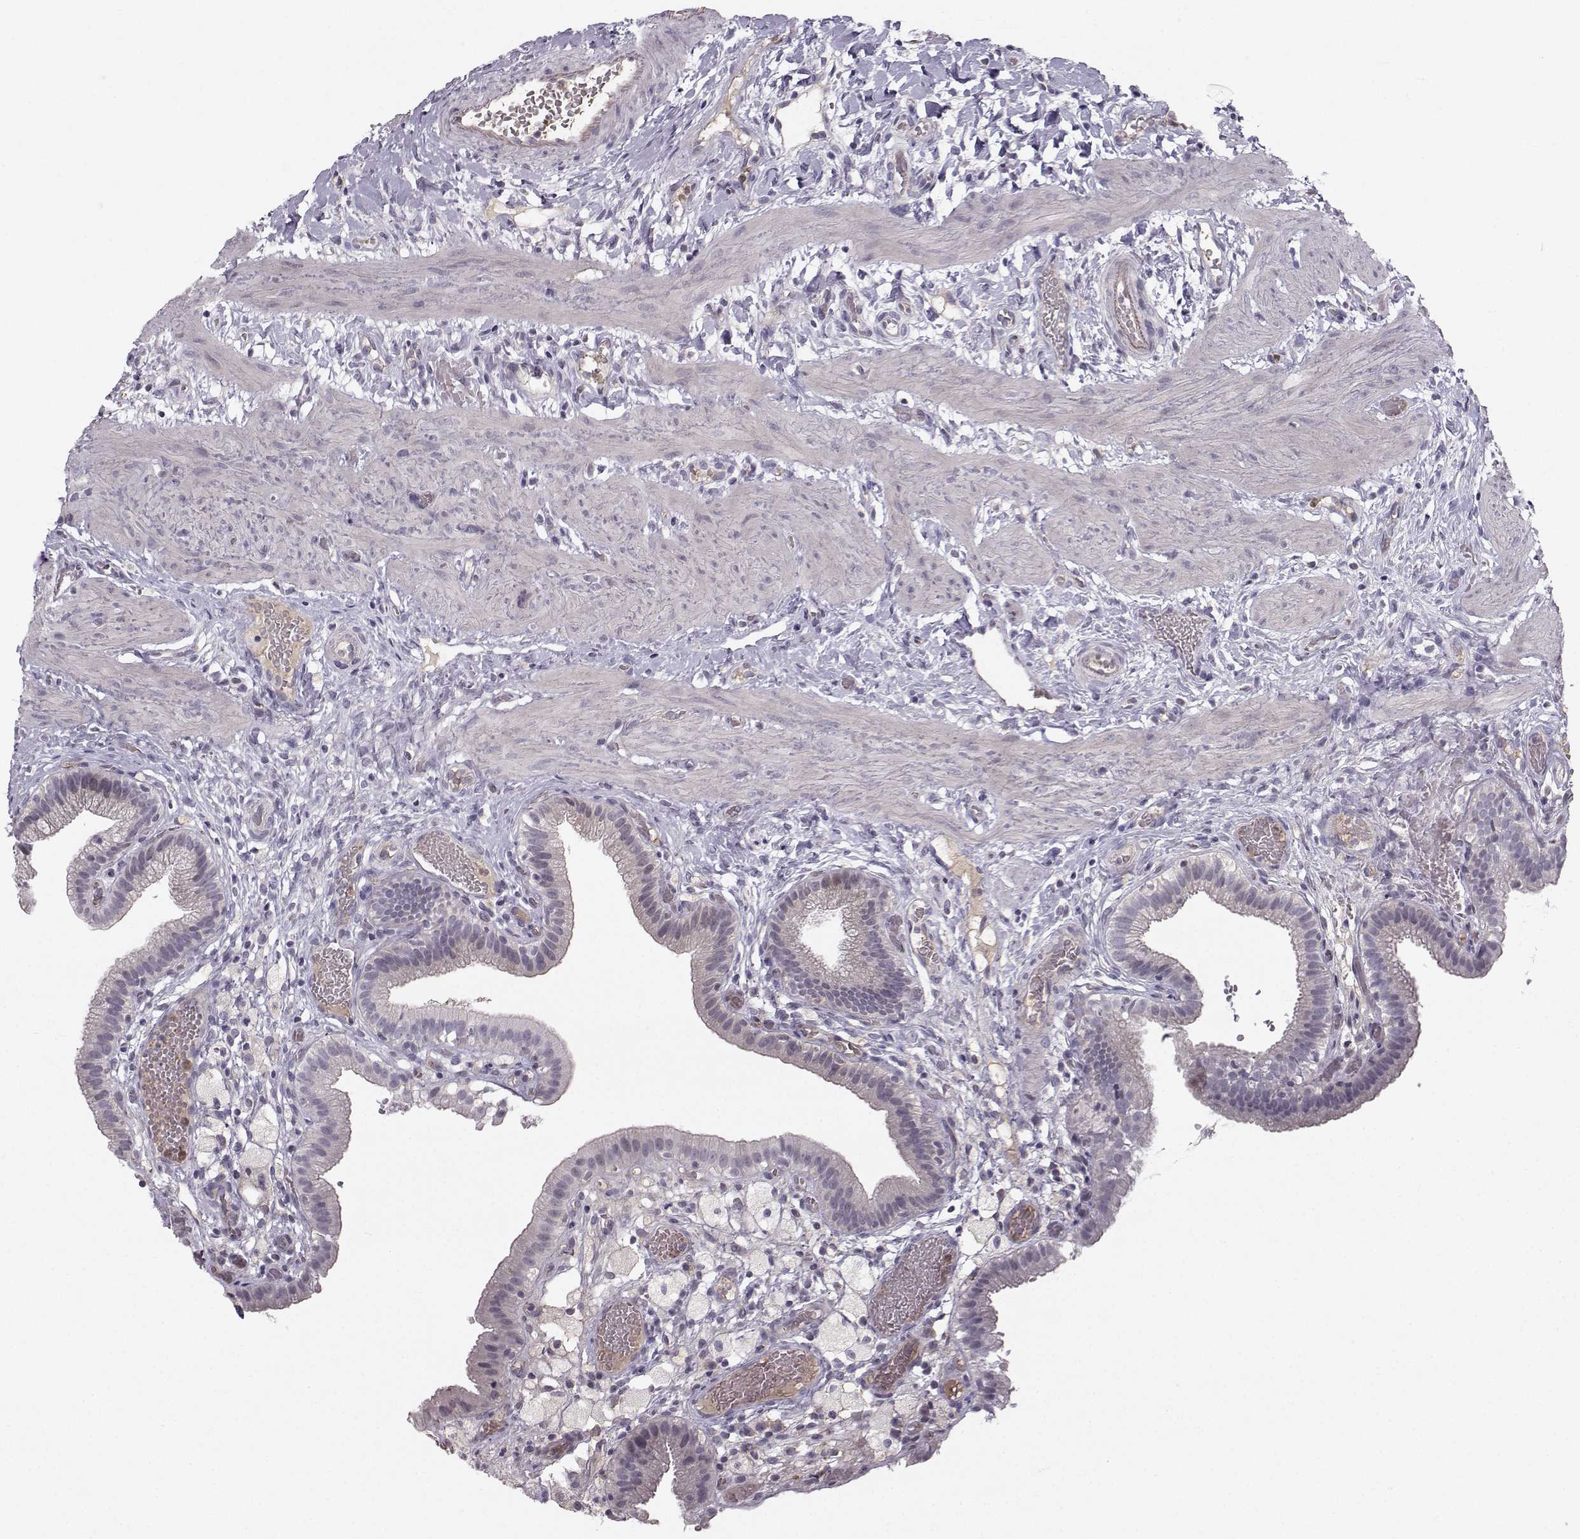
{"staining": {"intensity": "negative", "quantity": "none", "location": "none"}, "tissue": "gallbladder", "cell_type": "Glandular cells", "image_type": "normal", "snomed": [{"axis": "morphology", "description": "Normal tissue, NOS"}, {"axis": "topography", "description": "Gallbladder"}], "caption": "Immunohistochemistry (IHC) photomicrograph of normal gallbladder: gallbladder stained with DAB displays no significant protein positivity in glandular cells.", "gene": "OPRD1", "patient": {"sex": "female", "age": 24}}